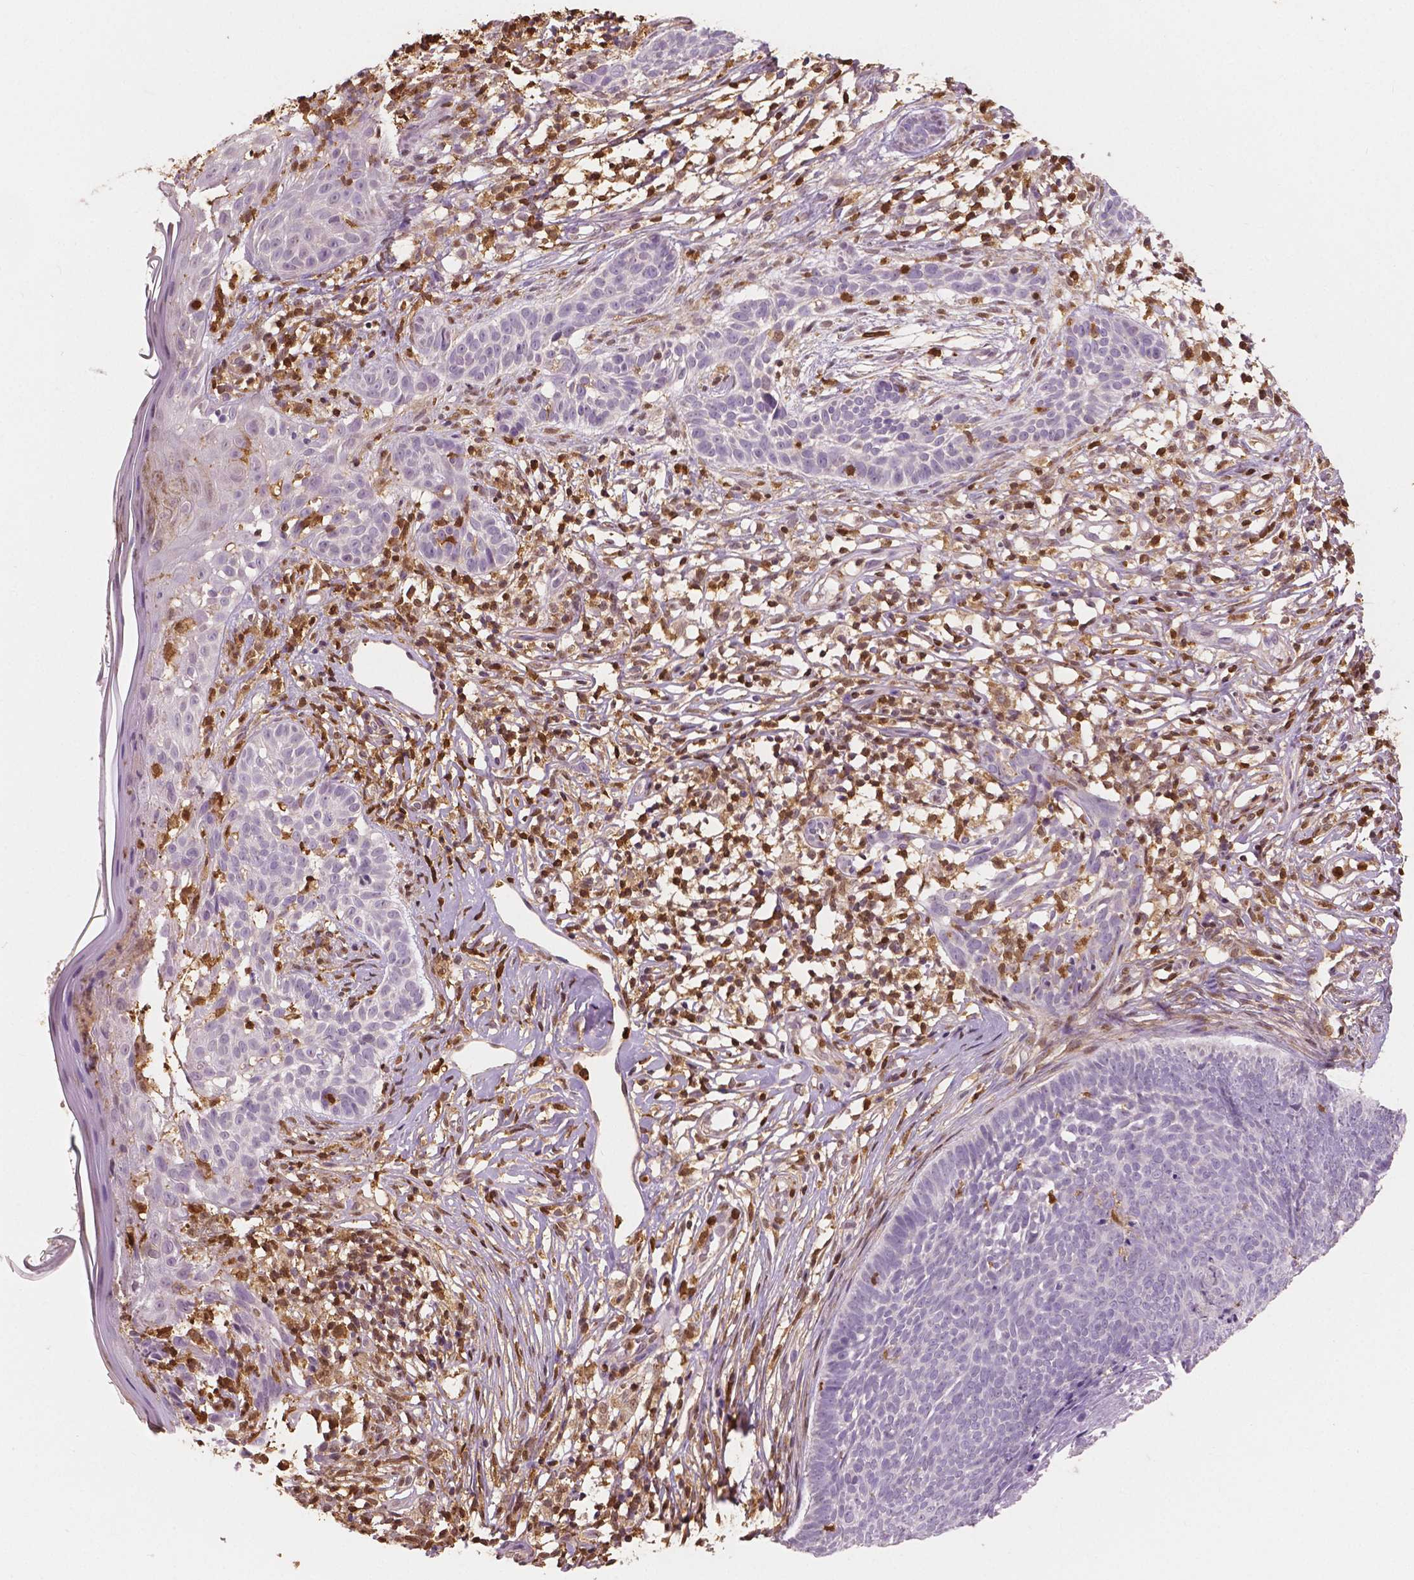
{"staining": {"intensity": "negative", "quantity": "none", "location": "none"}, "tissue": "skin cancer", "cell_type": "Tumor cells", "image_type": "cancer", "snomed": [{"axis": "morphology", "description": "Basal cell carcinoma"}, {"axis": "topography", "description": "Skin"}], "caption": "Immunohistochemistry (IHC) micrograph of neoplastic tissue: basal cell carcinoma (skin) stained with DAB reveals no significant protein expression in tumor cells. Brightfield microscopy of IHC stained with DAB (3,3'-diaminobenzidine) (brown) and hematoxylin (blue), captured at high magnification.", "gene": "S100A4", "patient": {"sex": "male", "age": 85}}